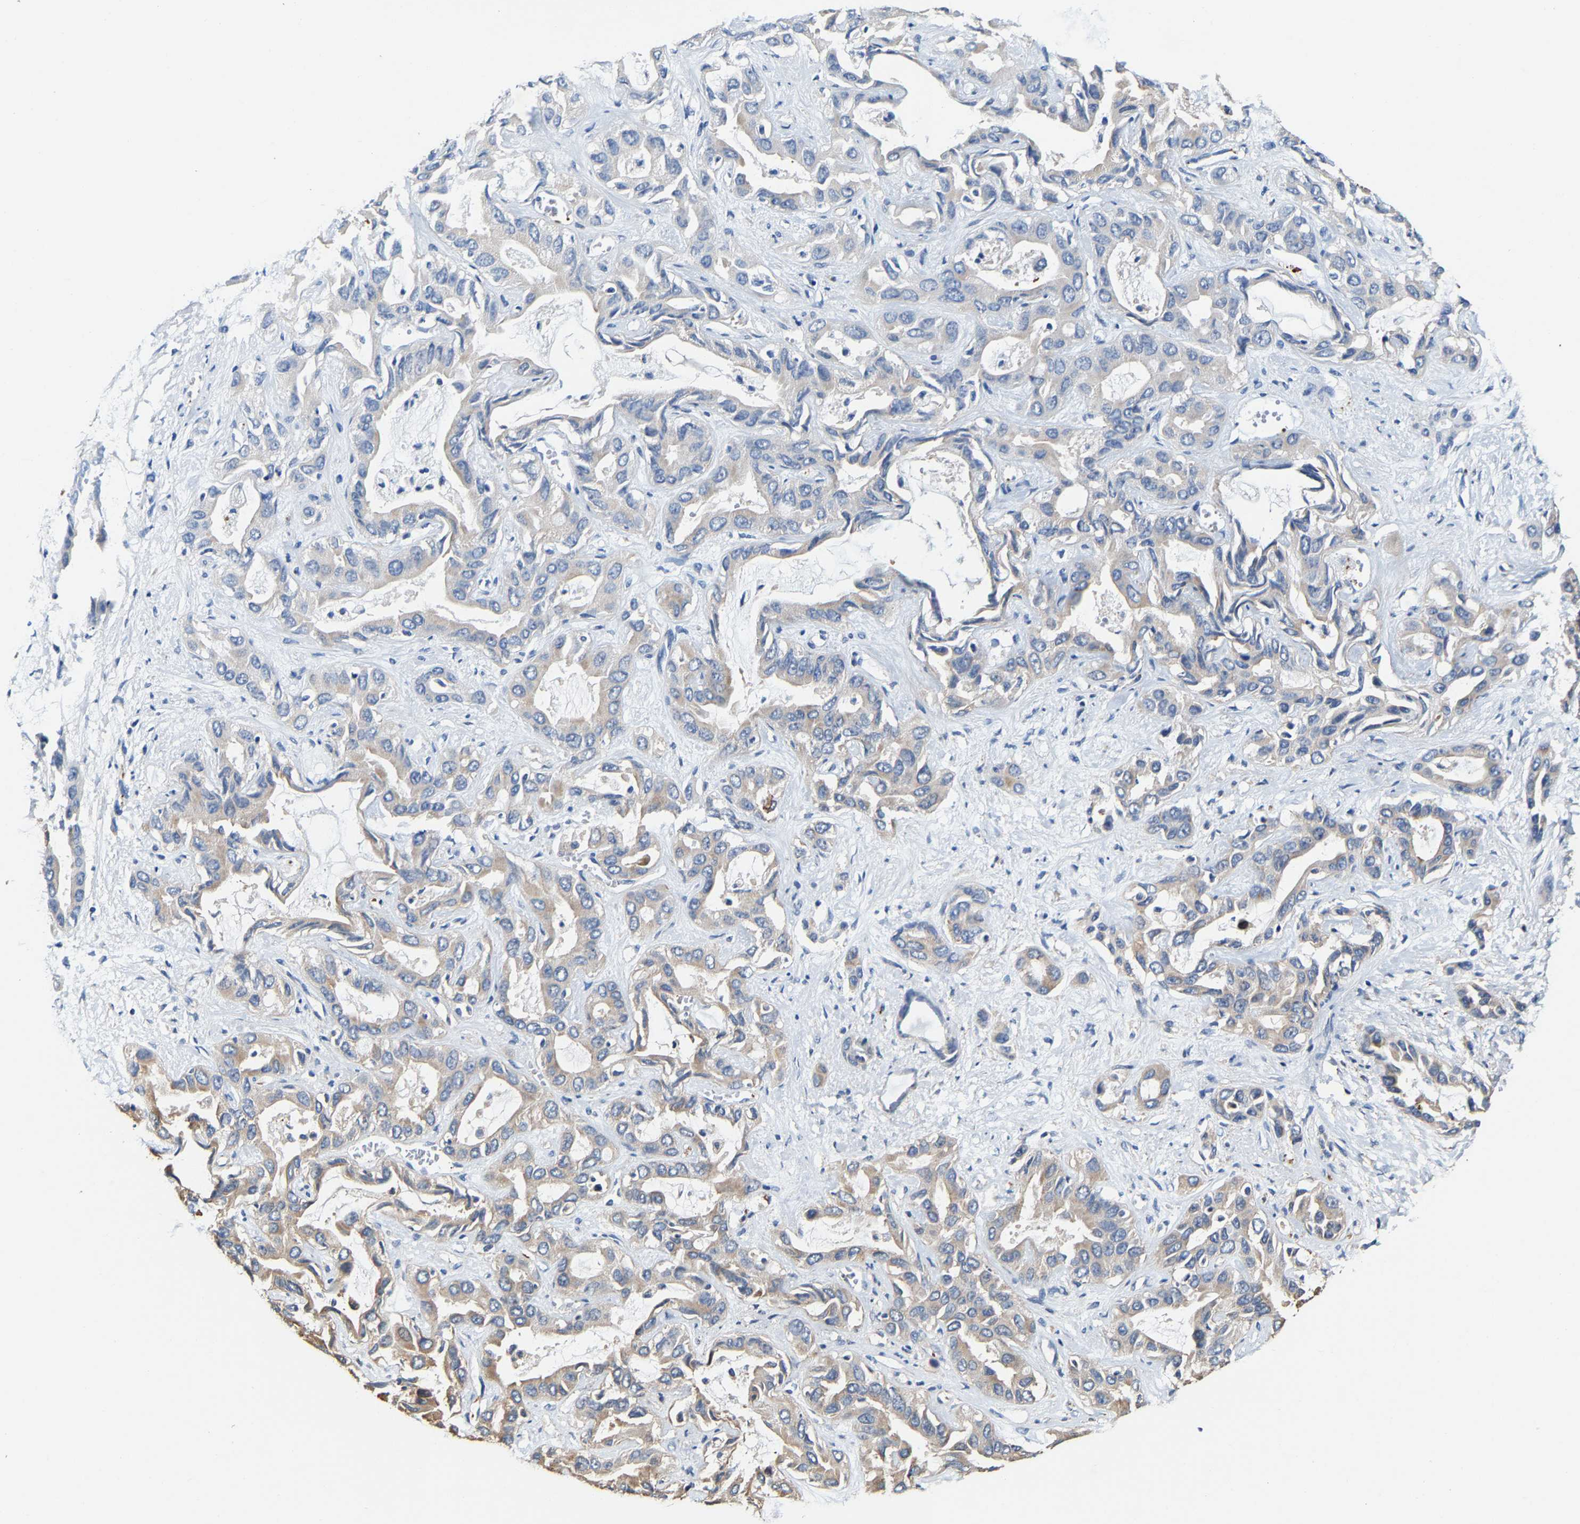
{"staining": {"intensity": "weak", "quantity": "25%-75%", "location": "cytoplasmic/membranous"}, "tissue": "liver cancer", "cell_type": "Tumor cells", "image_type": "cancer", "snomed": [{"axis": "morphology", "description": "Cholangiocarcinoma"}, {"axis": "topography", "description": "Liver"}], "caption": "About 25%-75% of tumor cells in liver cholangiocarcinoma exhibit weak cytoplasmic/membranous protein expression as visualized by brown immunohistochemical staining.", "gene": "GFRA3", "patient": {"sex": "female", "age": 52}}